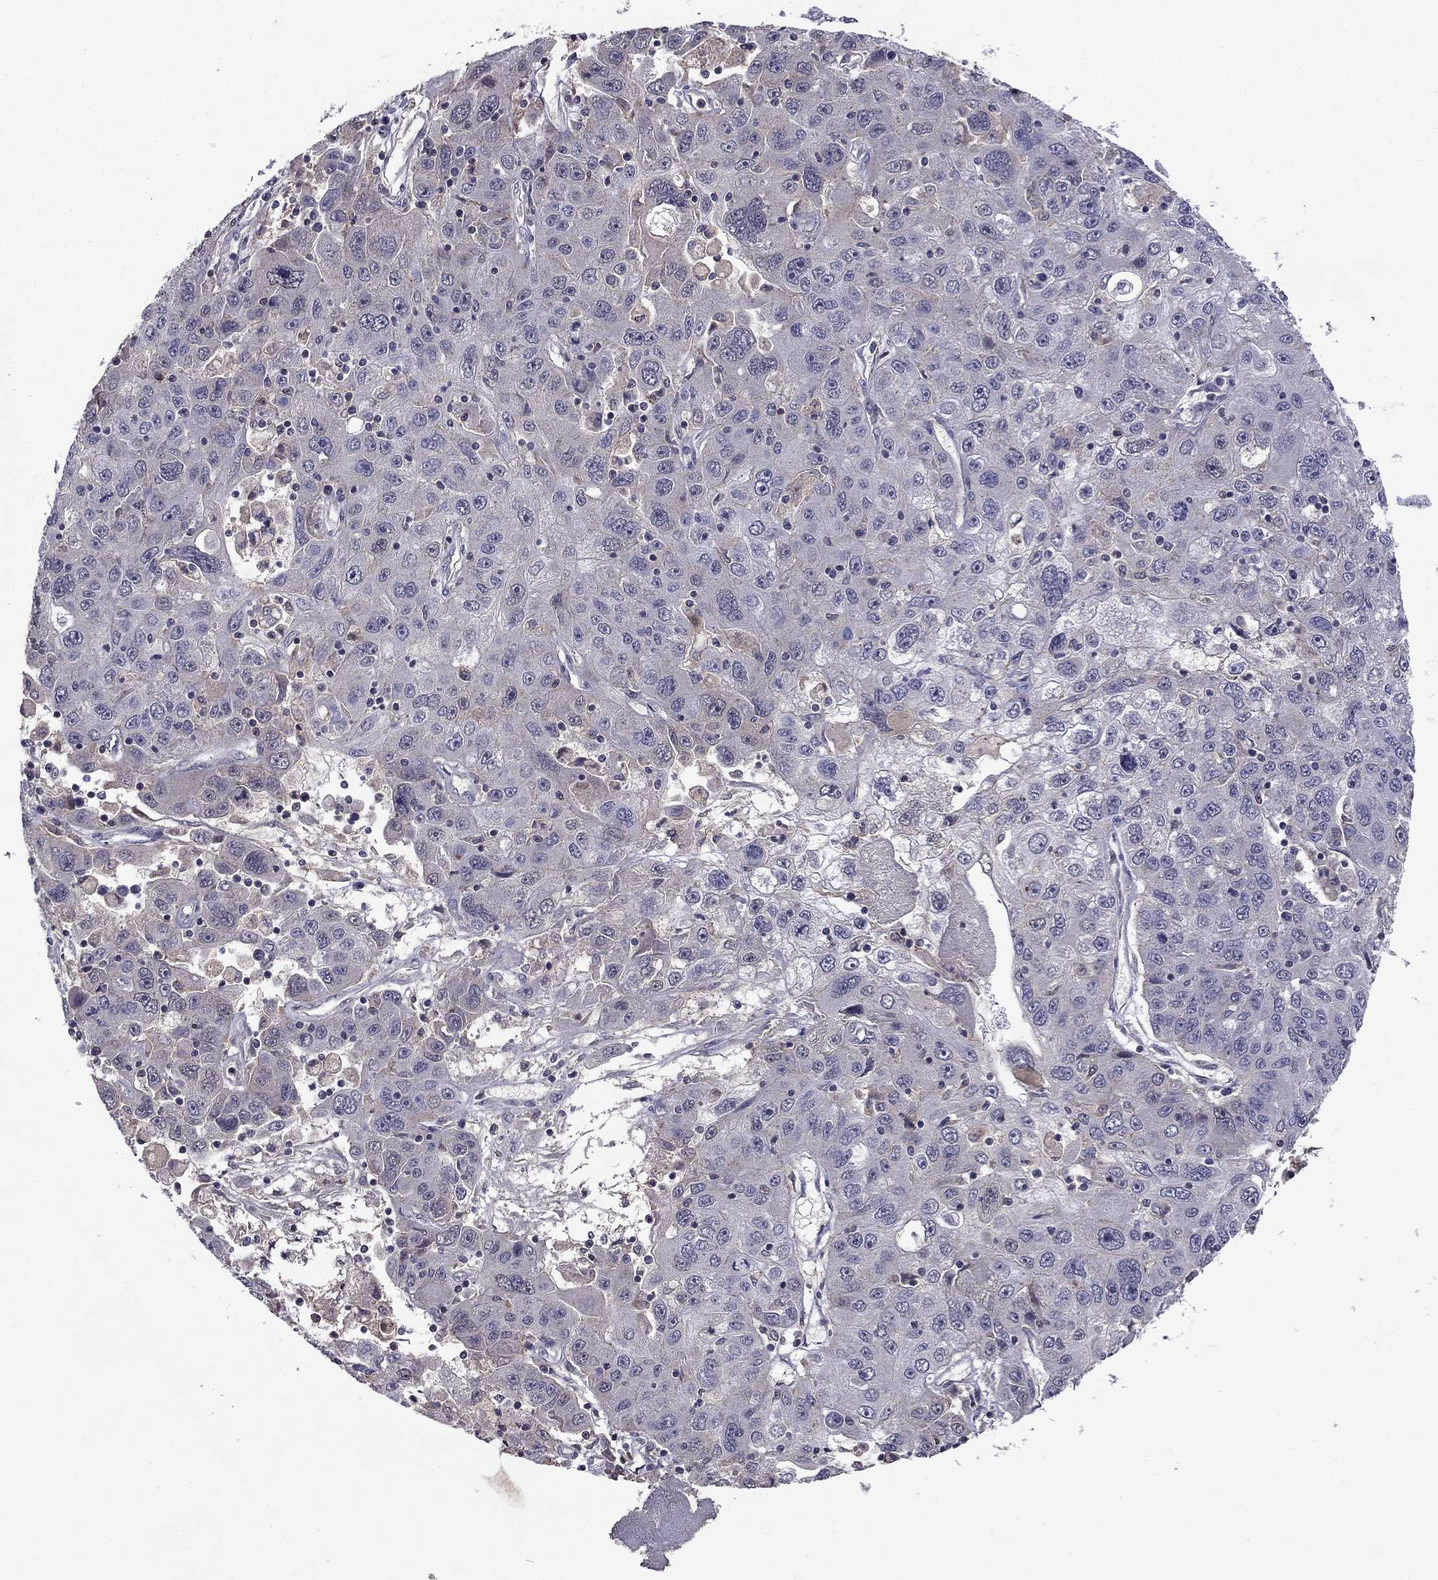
{"staining": {"intensity": "negative", "quantity": "none", "location": "none"}, "tissue": "stomach cancer", "cell_type": "Tumor cells", "image_type": "cancer", "snomed": [{"axis": "morphology", "description": "Adenocarcinoma, NOS"}, {"axis": "topography", "description": "Stomach"}], "caption": "Photomicrograph shows no protein expression in tumor cells of stomach adenocarcinoma tissue.", "gene": "HCN1", "patient": {"sex": "male", "age": 56}}